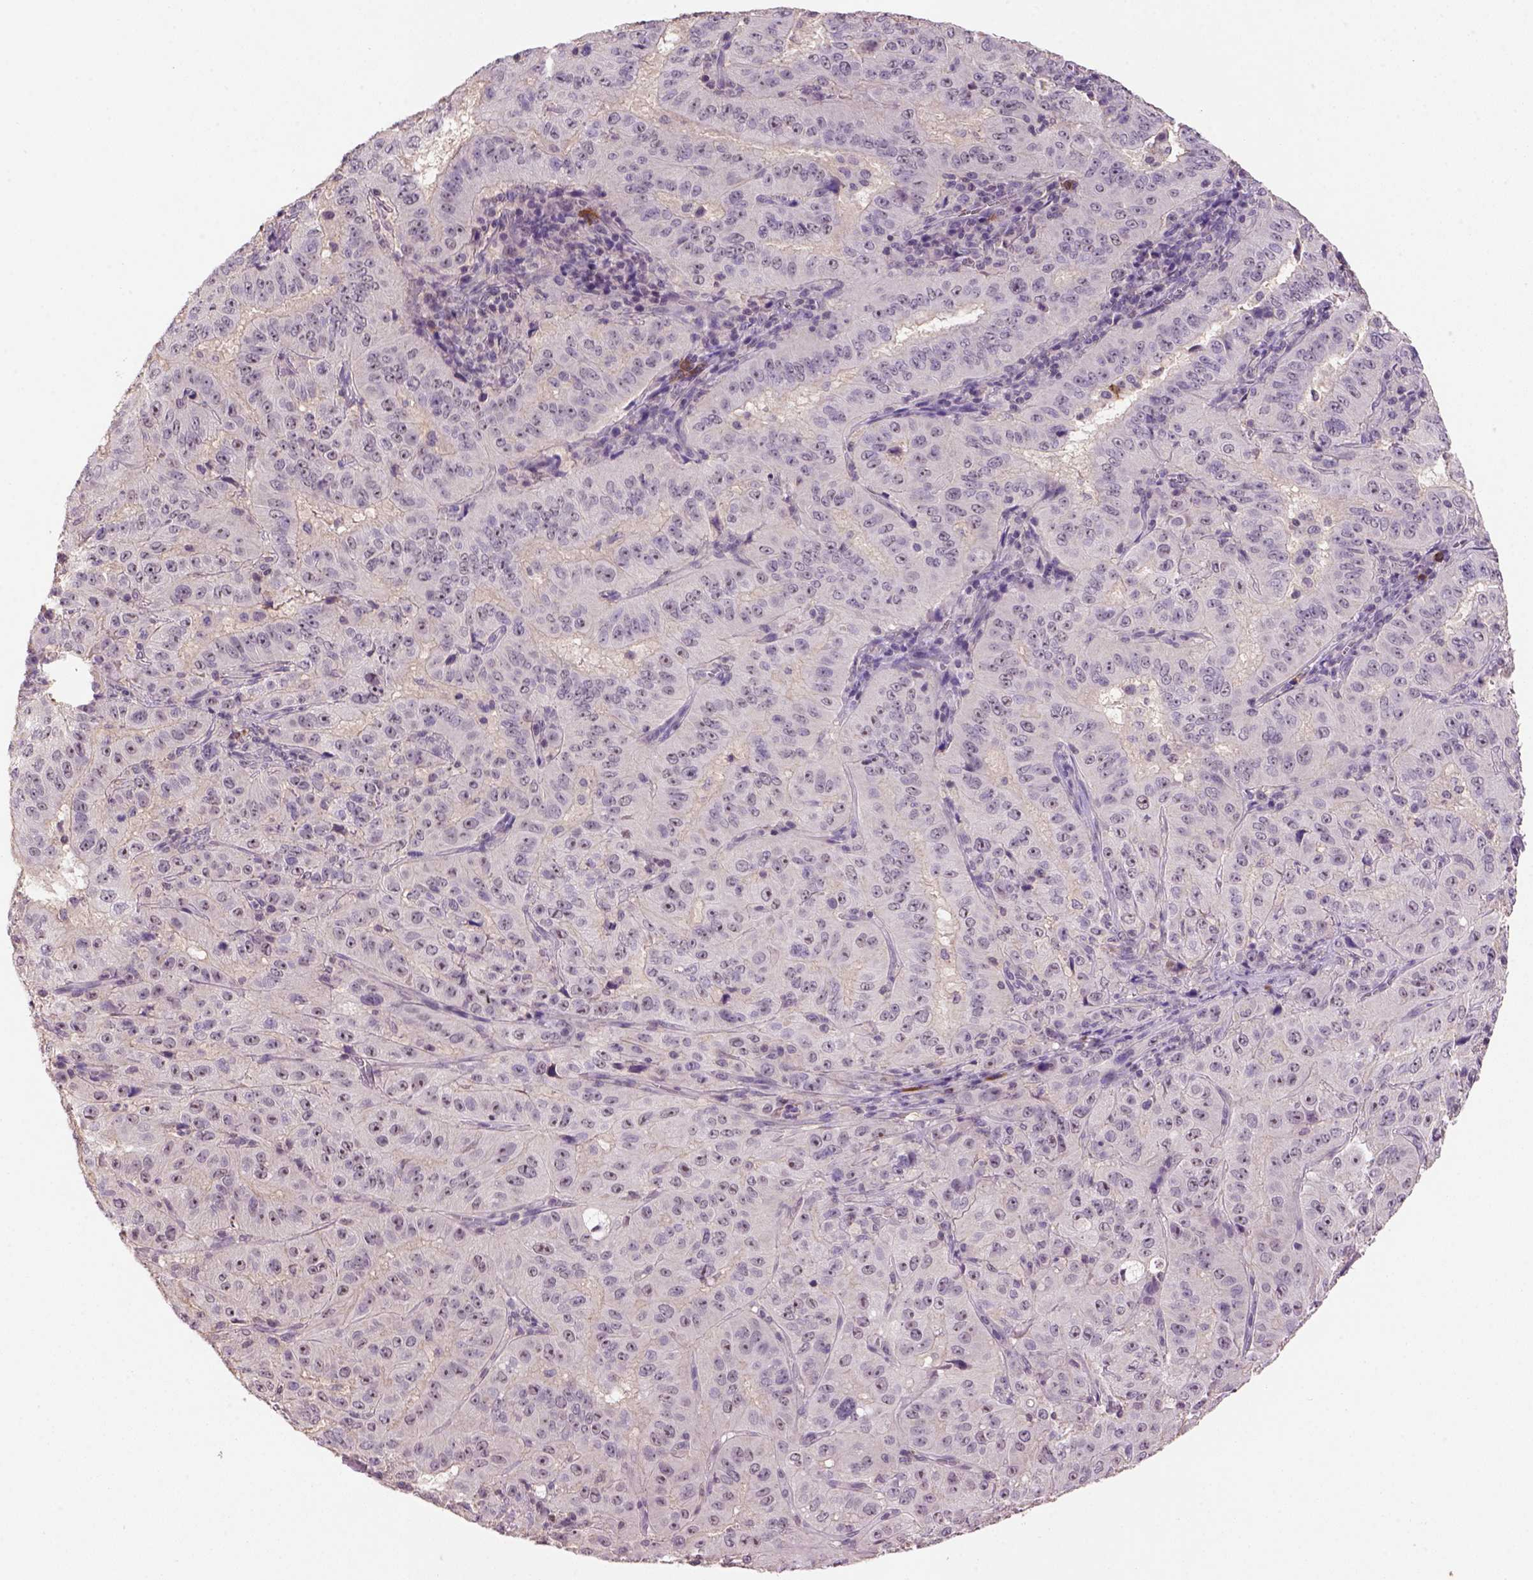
{"staining": {"intensity": "weak", "quantity": ">75%", "location": "cytoplasmic/membranous,nuclear"}, "tissue": "pancreatic cancer", "cell_type": "Tumor cells", "image_type": "cancer", "snomed": [{"axis": "morphology", "description": "Adenocarcinoma, NOS"}, {"axis": "topography", "description": "Pancreas"}], "caption": "High-power microscopy captured an IHC photomicrograph of pancreatic cancer (adenocarcinoma), revealing weak cytoplasmic/membranous and nuclear positivity in about >75% of tumor cells.", "gene": "SCML4", "patient": {"sex": "male", "age": 63}}